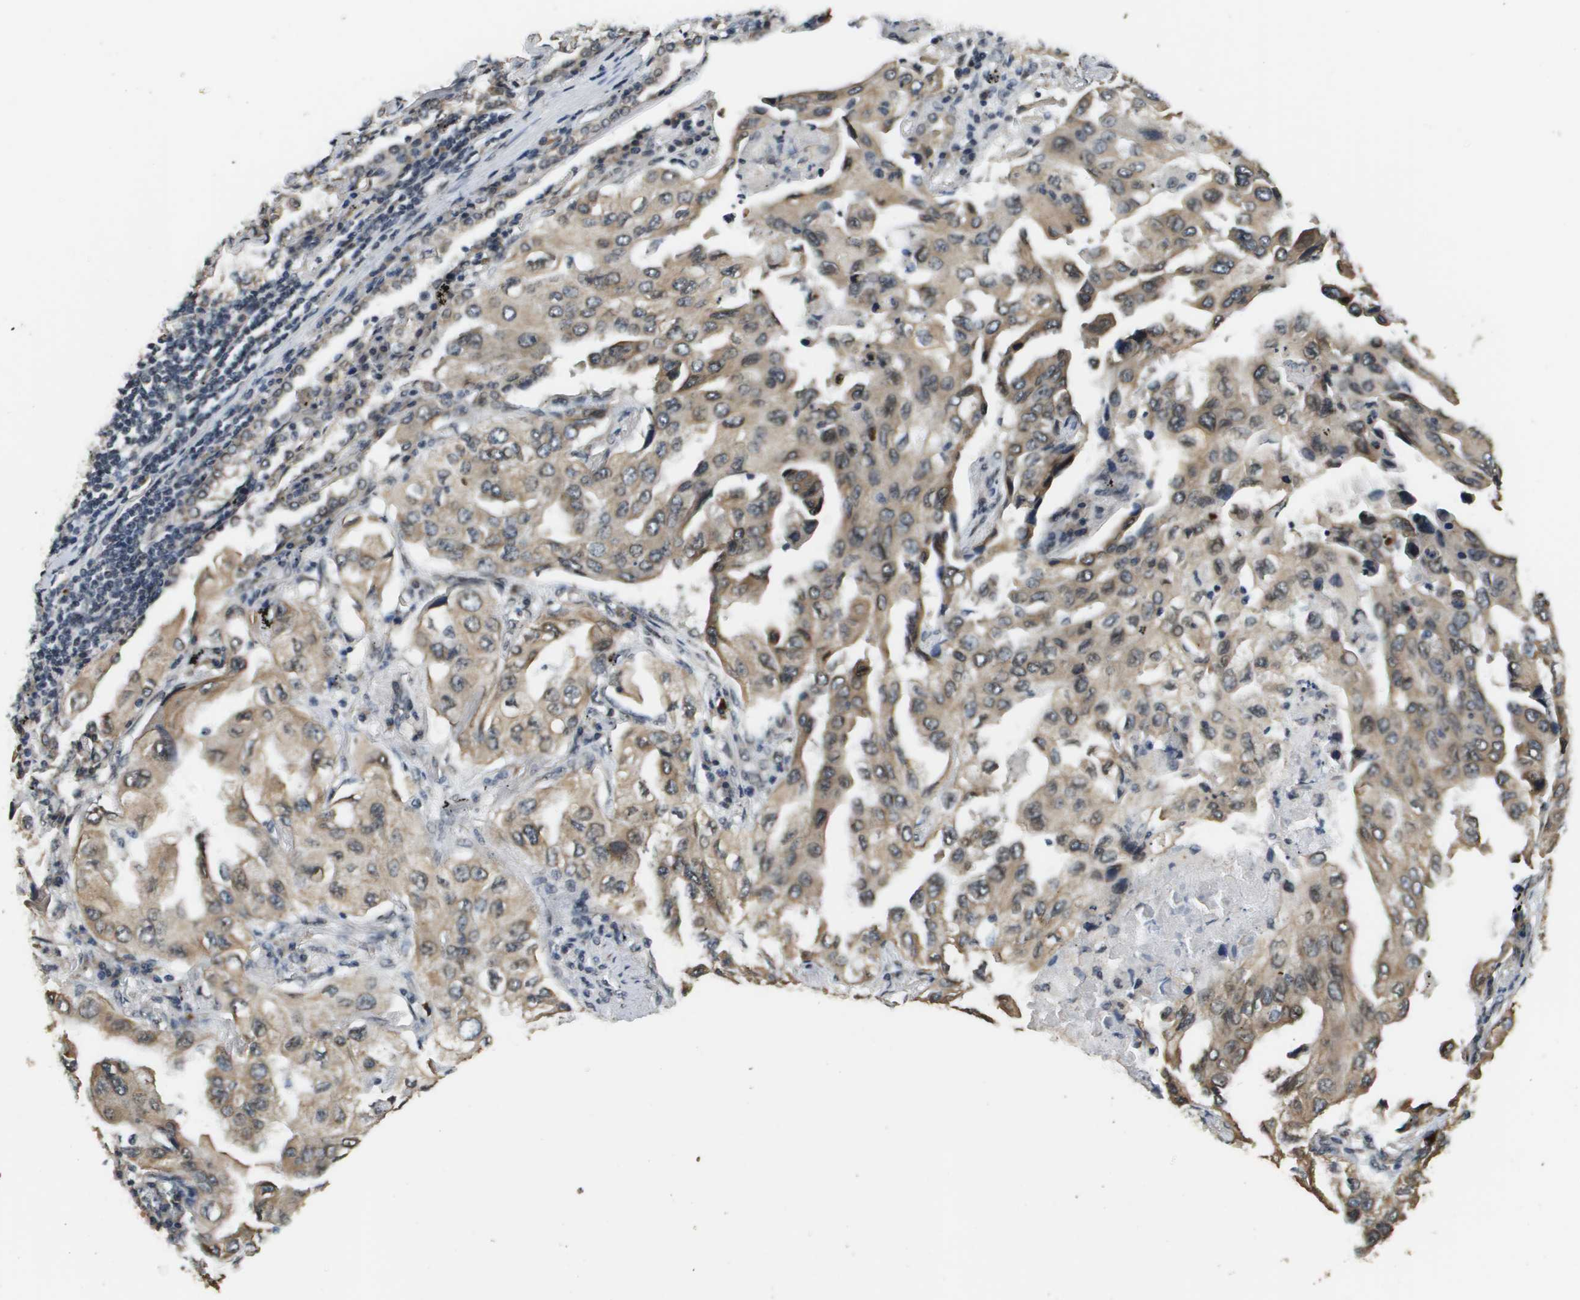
{"staining": {"intensity": "moderate", "quantity": ">75%", "location": "cytoplasmic/membranous,nuclear"}, "tissue": "lung cancer", "cell_type": "Tumor cells", "image_type": "cancer", "snomed": [{"axis": "morphology", "description": "Adenocarcinoma, NOS"}, {"axis": "topography", "description": "Lung"}], "caption": "This image exhibits IHC staining of lung cancer (adenocarcinoma), with medium moderate cytoplasmic/membranous and nuclear staining in approximately >75% of tumor cells.", "gene": "FANCC", "patient": {"sex": "female", "age": 65}}